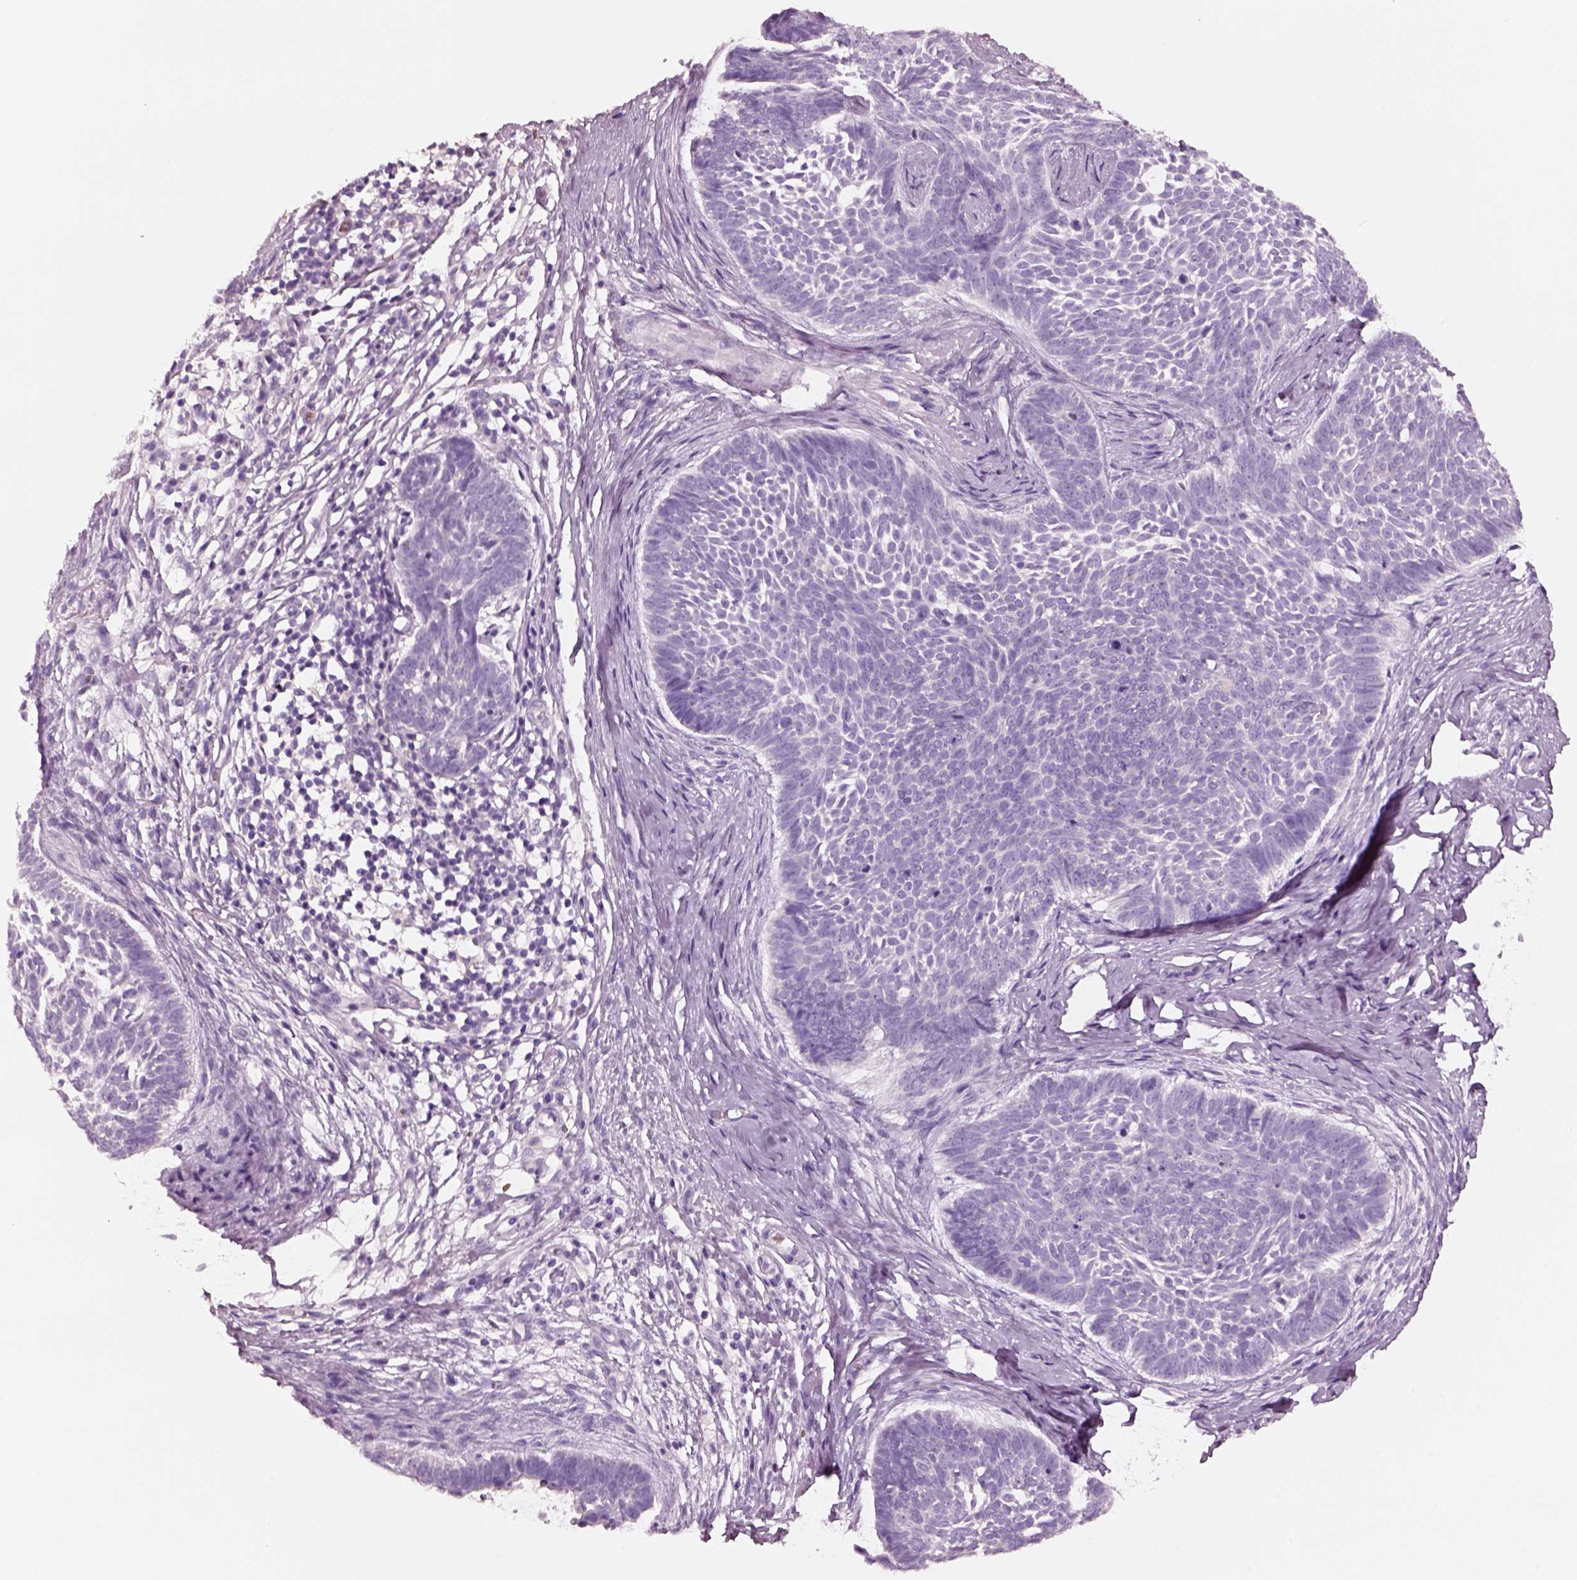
{"staining": {"intensity": "negative", "quantity": "none", "location": "none"}, "tissue": "skin cancer", "cell_type": "Tumor cells", "image_type": "cancer", "snomed": [{"axis": "morphology", "description": "Basal cell carcinoma"}, {"axis": "topography", "description": "Skin"}], "caption": "Skin basal cell carcinoma stained for a protein using immunohistochemistry reveals no positivity tumor cells.", "gene": "ELSPBP1", "patient": {"sex": "male", "age": 85}}